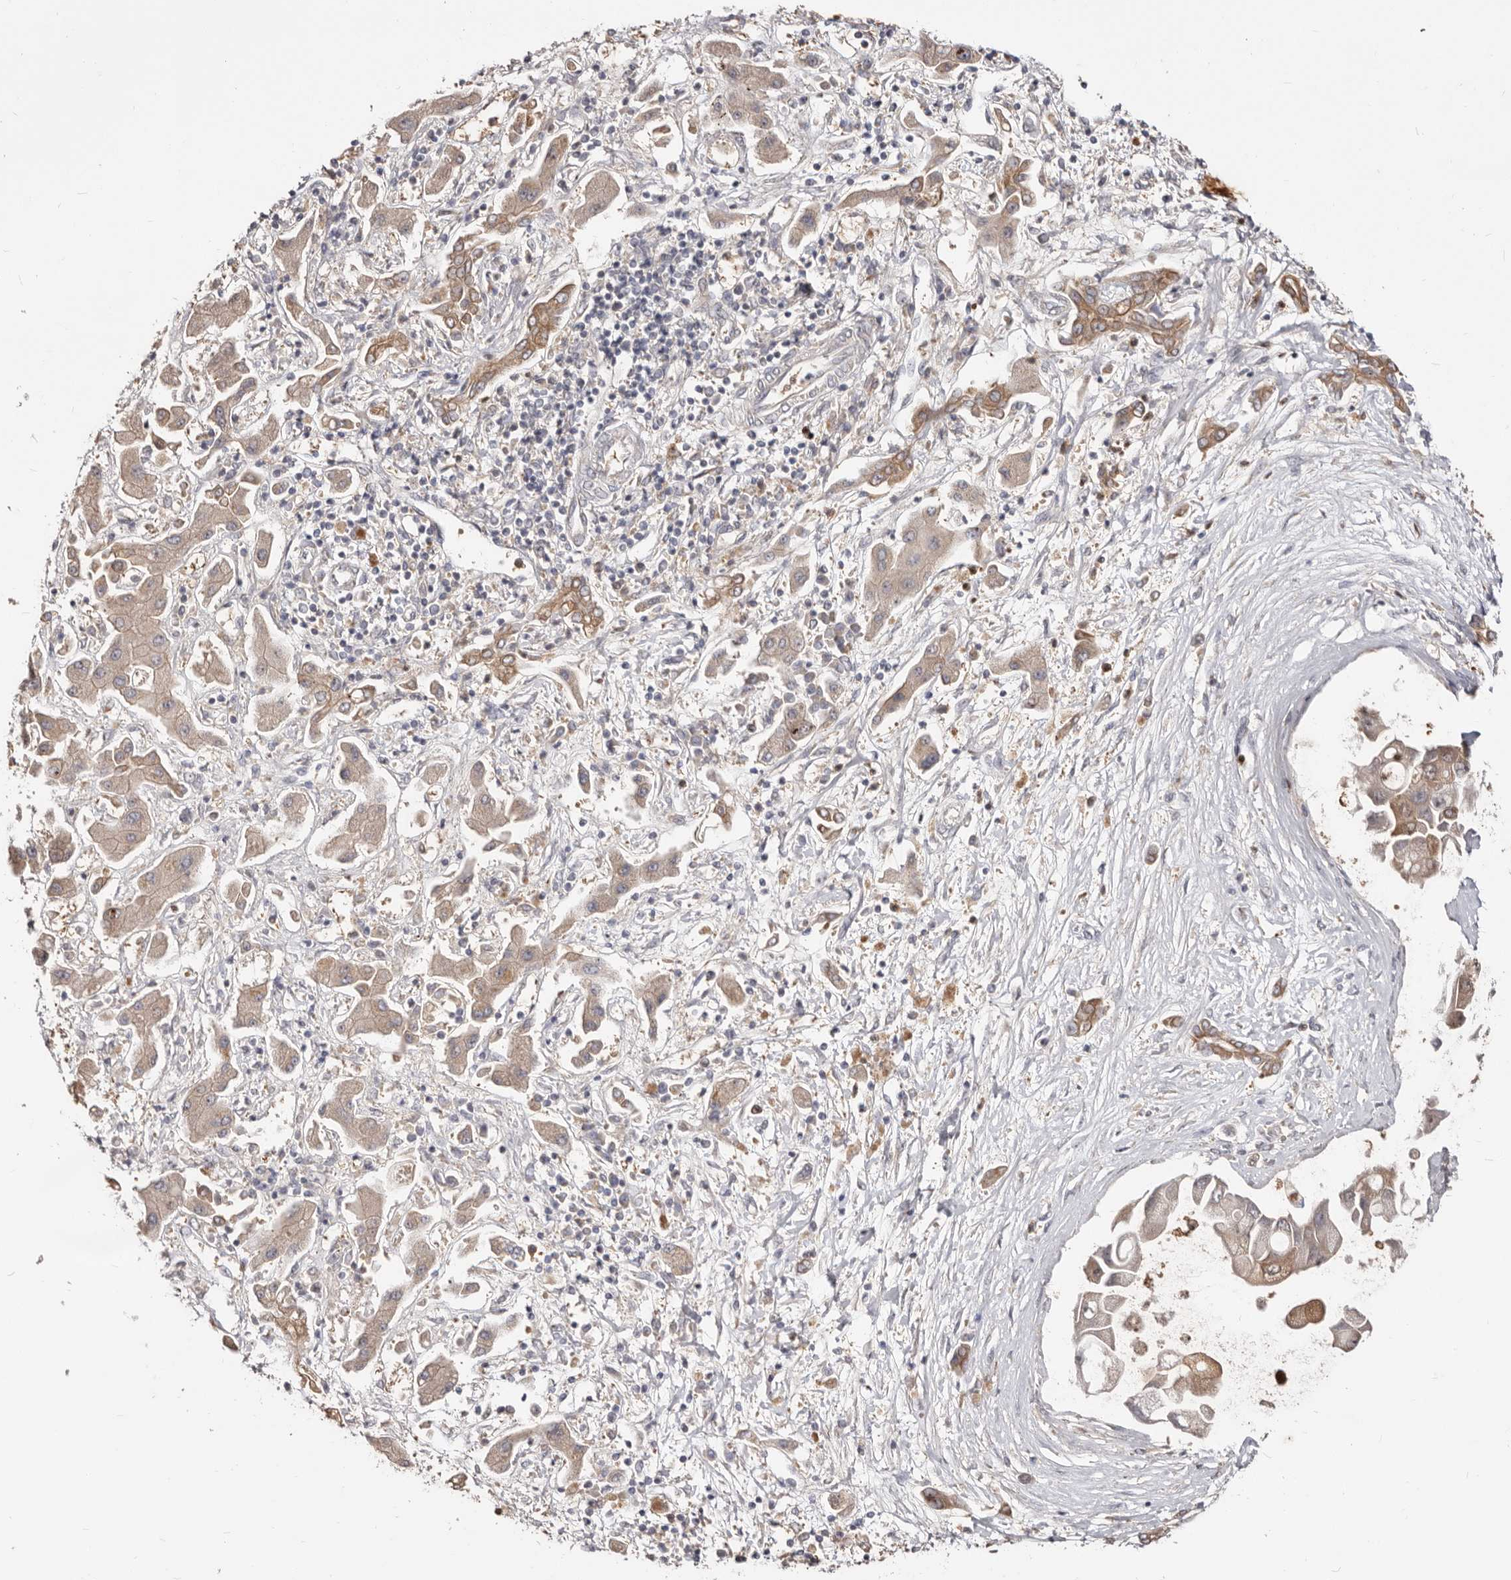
{"staining": {"intensity": "weak", "quantity": ">75%", "location": "cytoplasmic/membranous"}, "tissue": "liver cancer", "cell_type": "Tumor cells", "image_type": "cancer", "snomed": [{"axis": "morphology", "description": "Cholangiocarcinoma"}, {"axis": "topography", "description": "Liver"}], "caption": "A low amount of weak cytoplasmic/membranous expression is appreciated in about >75% of tumor cells in liver cholangiocarcinoma tissue.", "gene": "TC2N", "patient": {"sex": "male", "age": 50}}